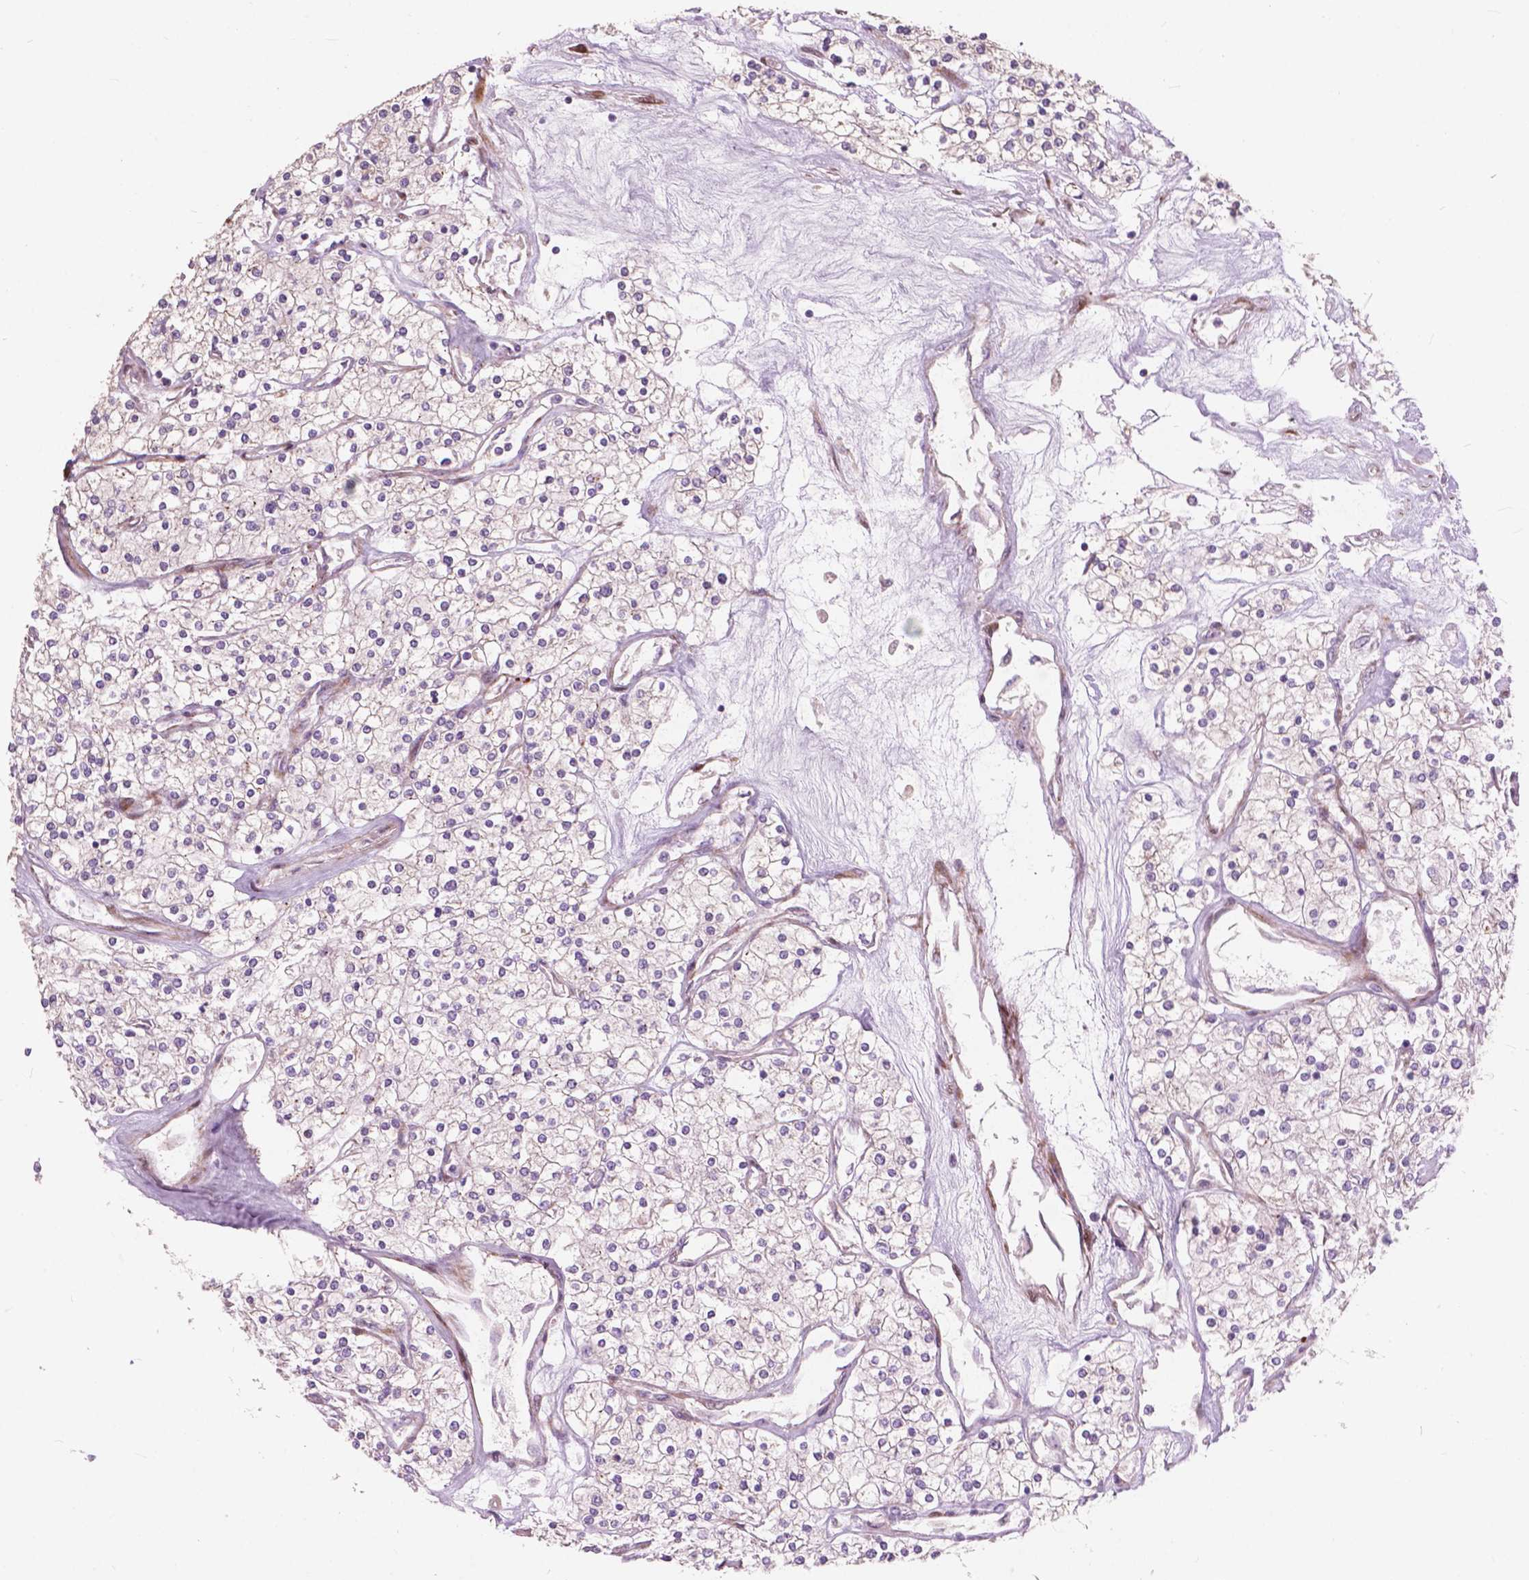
{"staining": {"intensity": "negative", "quantity": "none", "location": "none"}, "tissue": "renal cancer", "cell_type": "Tumor cells", "image_type": "cancer", "snomed": [{"axis": "morphology", "description": "Adenocarcinoma, NOS"}, {"axis": "topography", "description": "Kidney"}], "caption": "Immunohistochemistry (IHC) micrograph of neoplastic tissue: human renal cancer (adenocarcinoma) stained with DAB (3,3'-diaminobenzidine) displays no significant protein positivity in tumor cells. (DAB (3,3'-diaminobenzidine) immunohistochemistry (IHC) visualized using brightfield microscopy, high magnification).", "gene": "MORN1", "patient": {"sex": "male", "age": 80}}